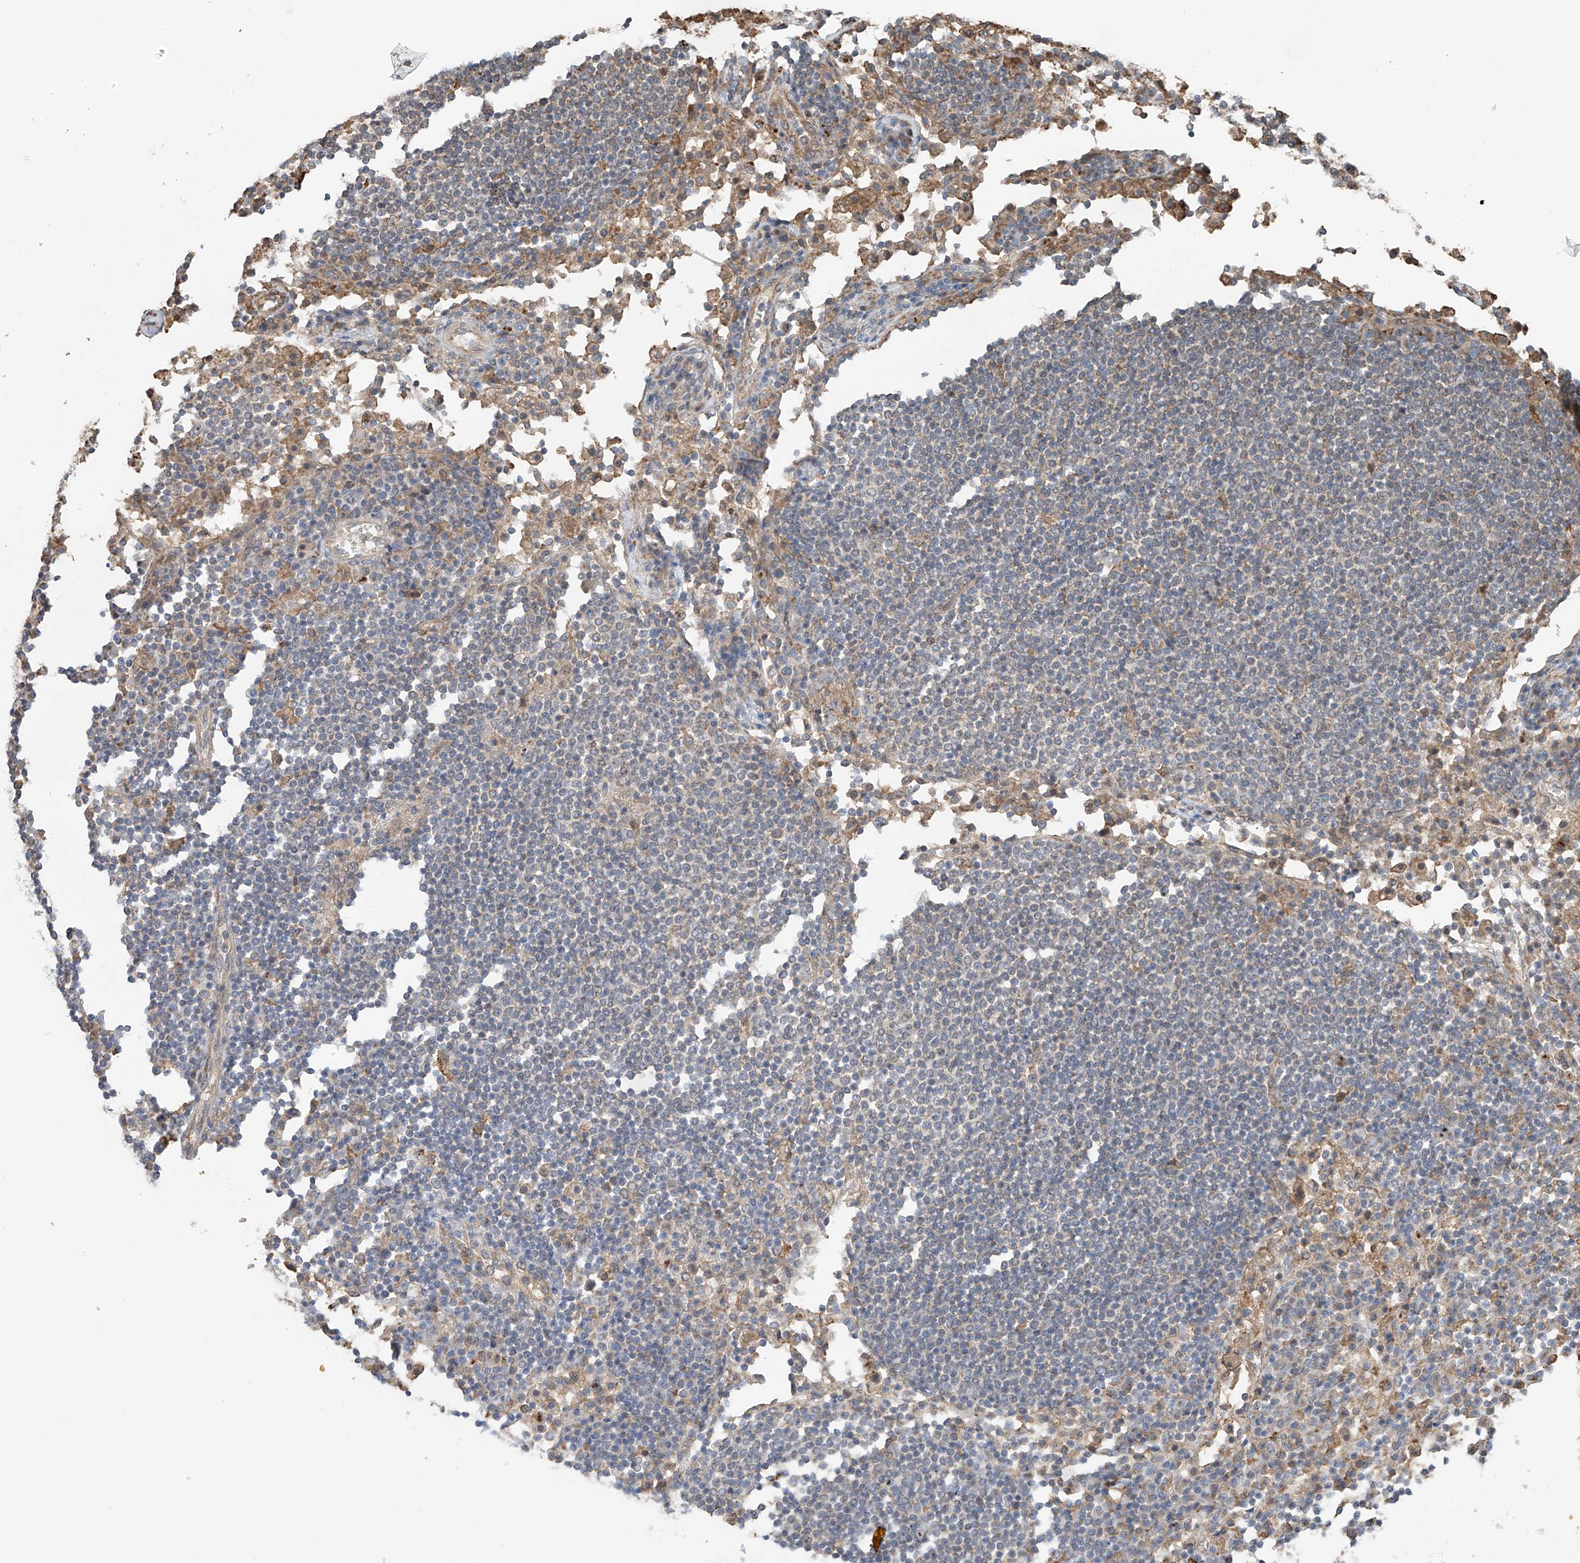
{"staining": {"intensity": "moderate", "quantity": "<25%", "location": "cytoplasmic/membranous"}, "tissue": "lymph node", "cell_type": "Non-germinal center cells", "image_type": "normal", "snomed": [{"axis": "morphology", "description": "Normal tissue, NOS"}, {"axis": "topography", "description": "Lymph node"}], "caption": "Lymph node stained with IHC demonstrates moderate cytoplasmic/membranous expression in about <25% of non-germinal center cells.", "gene": "ZNF189", "patient": {"sex": "female", "age": 53}}